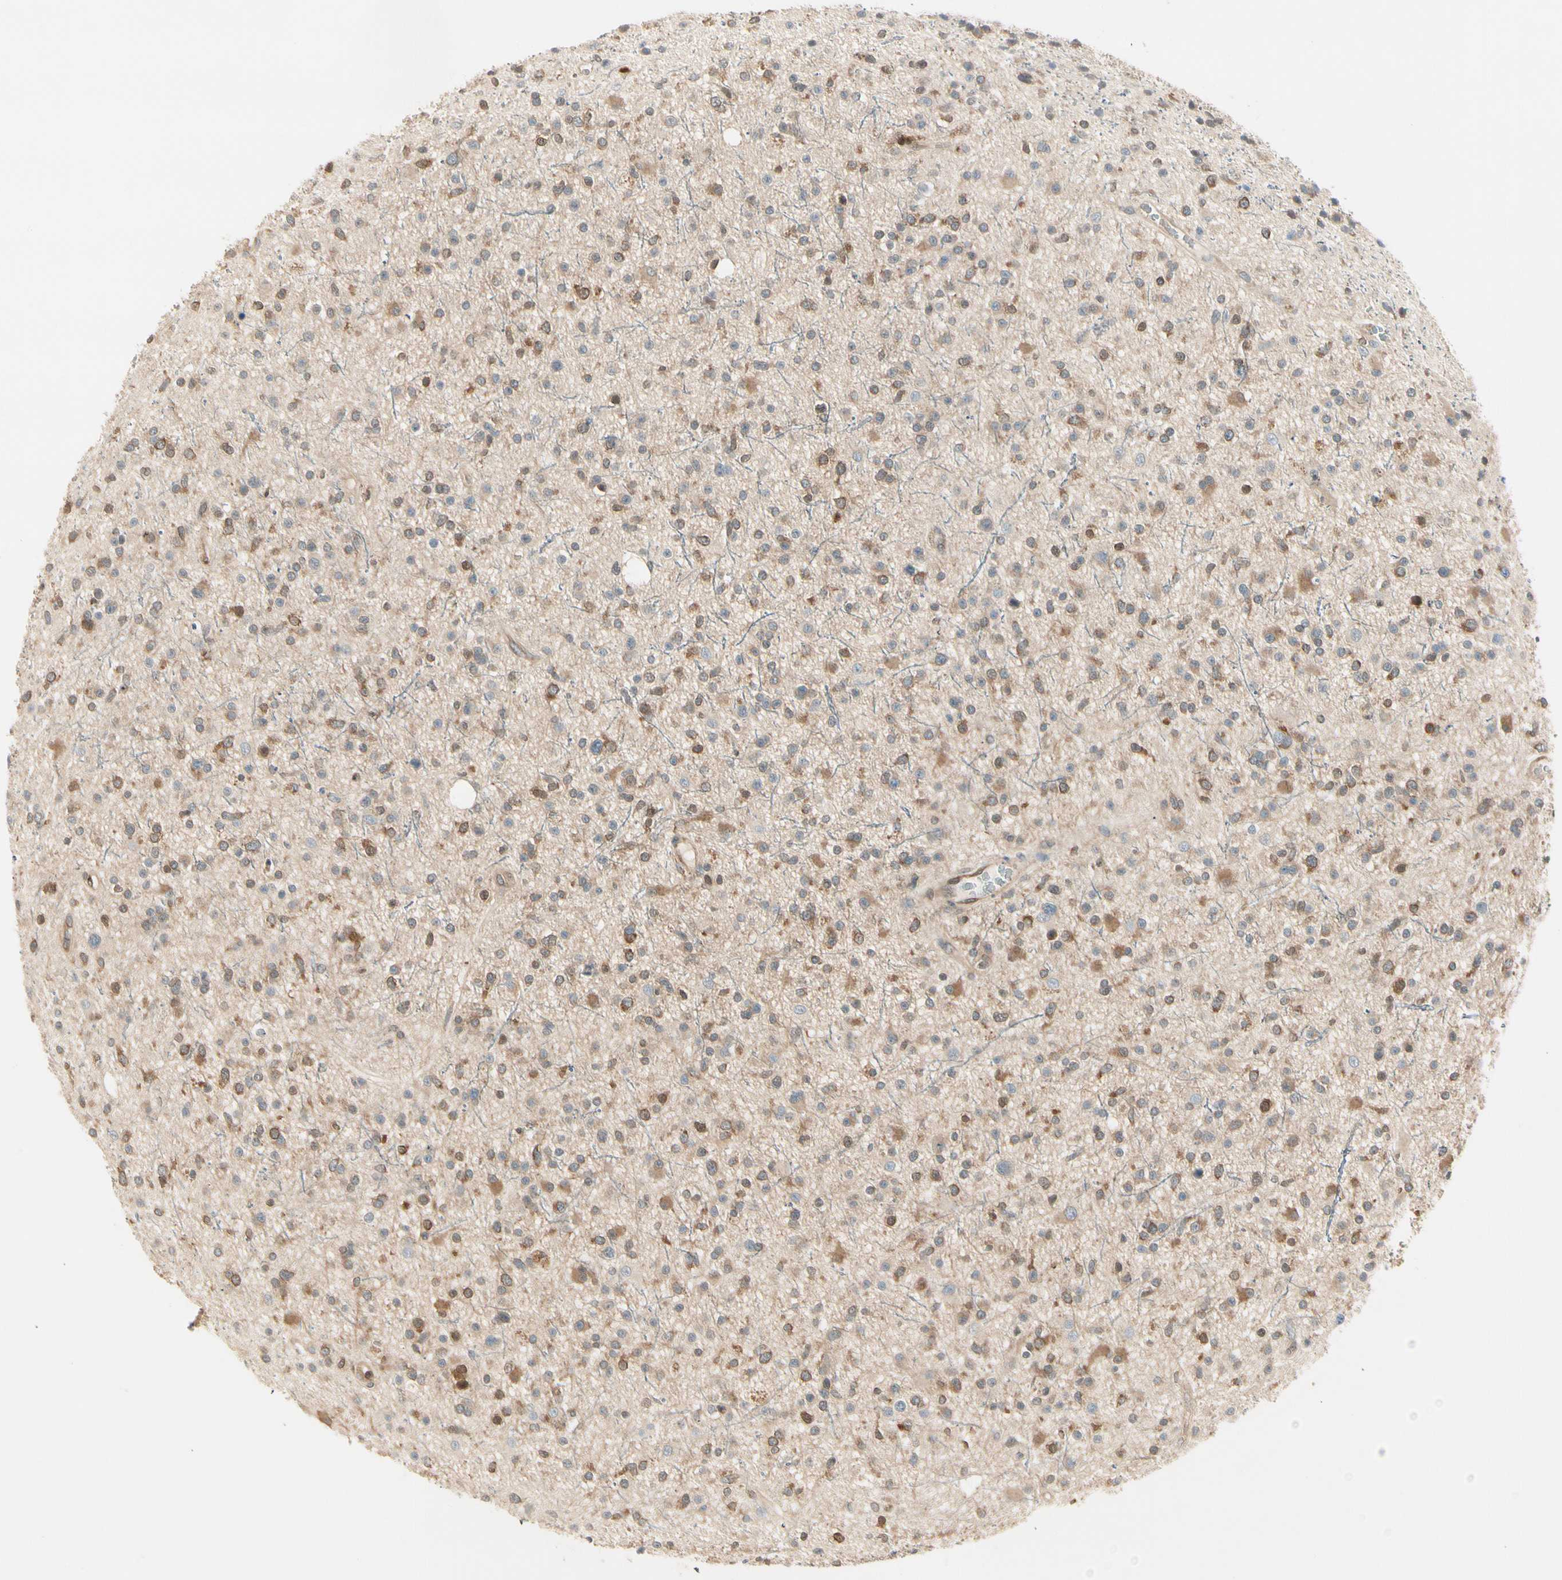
{"staining": {"intensity": "moderate", "quantity": ">75%", "location": "cytoplasmic/membranous"}, "tissue": "glioma", "cell_type": "Tumor cells", "image_type": "cancer", "snomed": [{"axis": "morphology", "description": "Glioma, malignant, High grade"}, {"axis": "topography", "description": "Brain"}], "caption": "The histopathology image displays staining of malignant high-grade glioma, revealing moderate cytoplasmic/membranous protein staining (brown color) within tumor cells.", "gene": "OXSR1", "patient": {"sex": "male", "age": 33}}